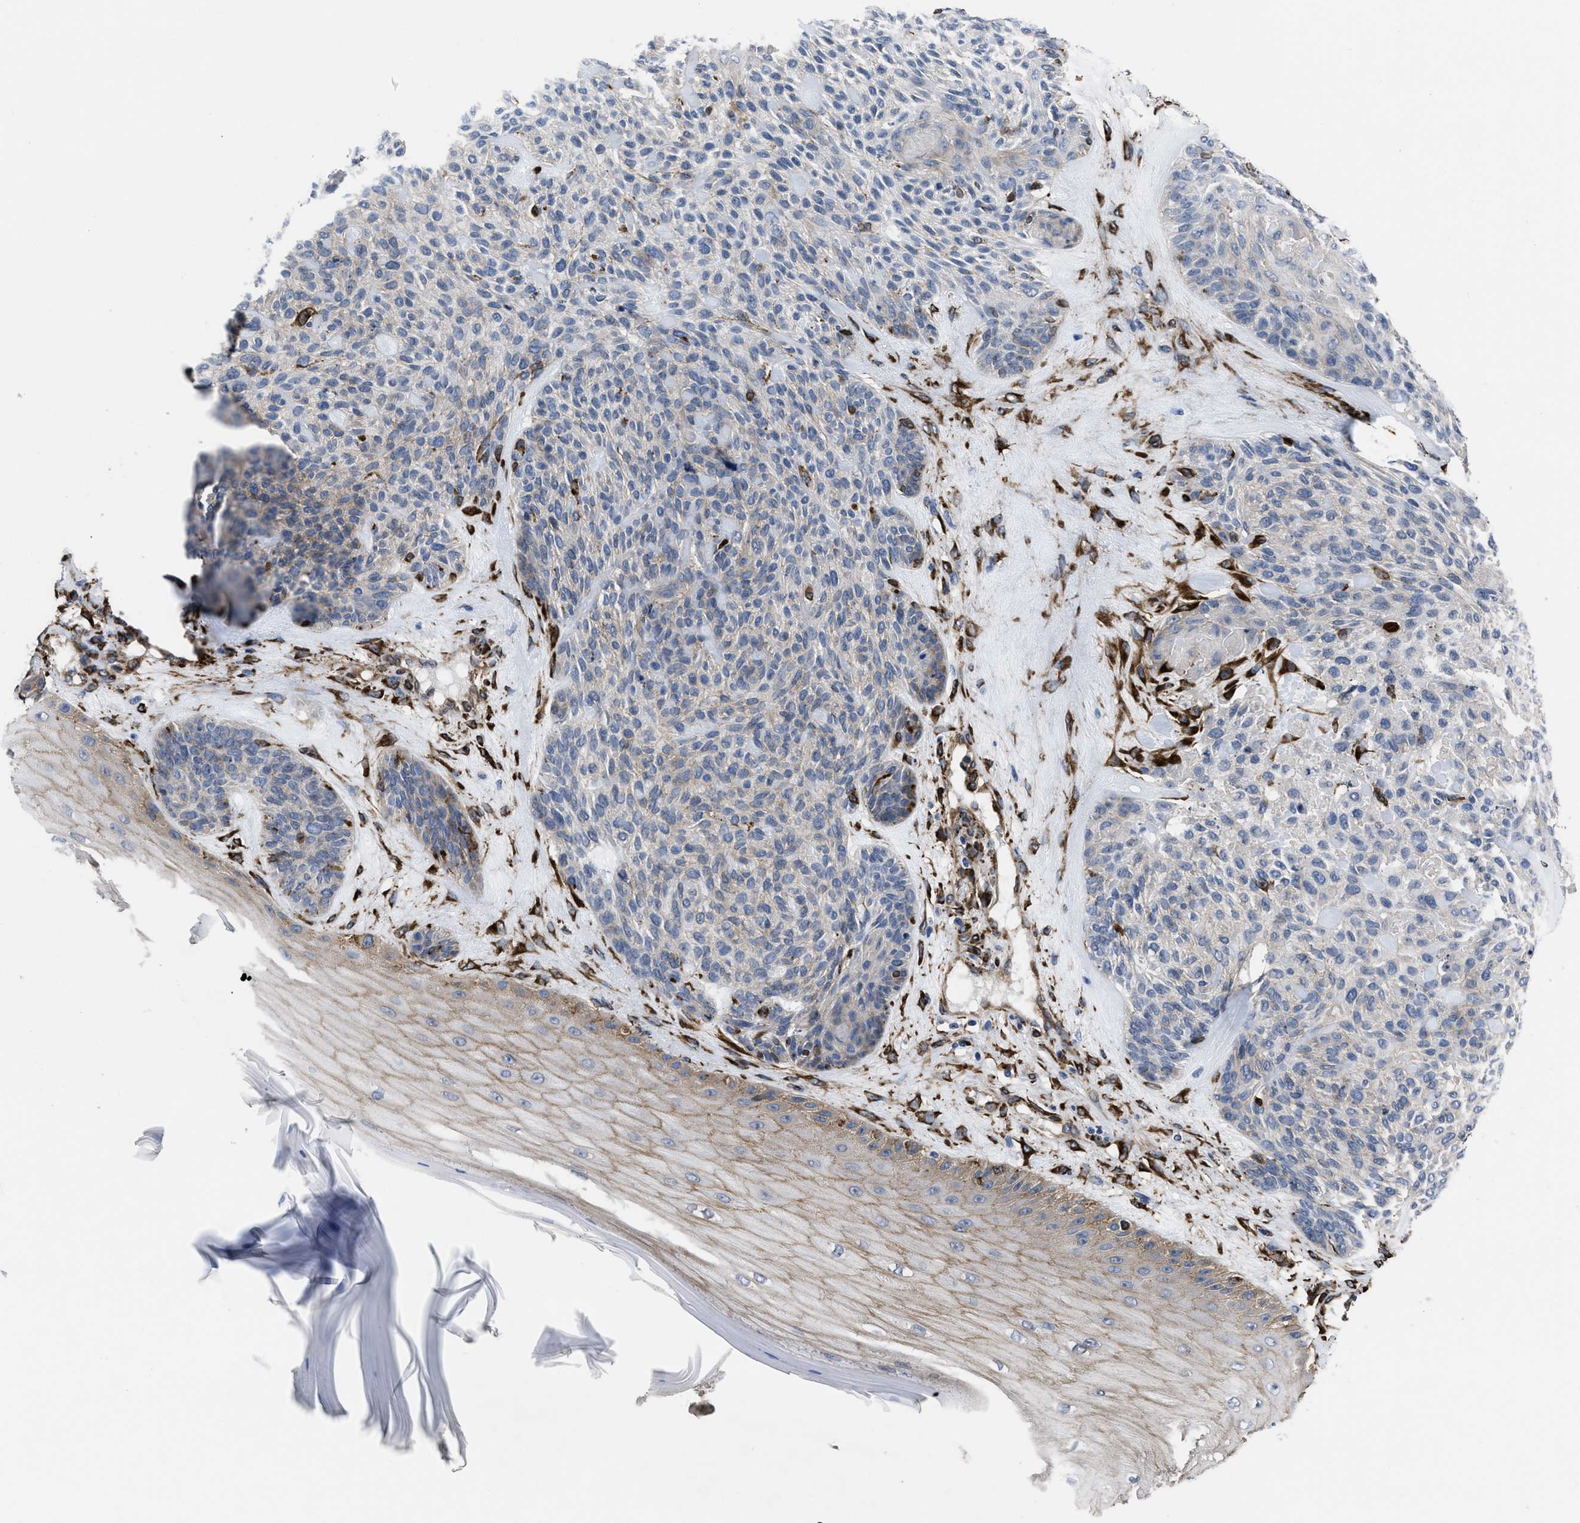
{"staining": {"intensity": "negative", "quantity": "none", "location": "none"}, "tissue": "skin cancer", "cell_type": "Tumor cells", "image_type": "cancer", "snomed": [{"axis": "morphology", "description": "Basal cell carcinoma"}, {"axis": "topography", "description": "Skin"}], "caption": "High power microscopy histopathology image of an immunohistochemistry (IHC) histopathology image of basal cell carcinoma (skin), revealing no significant staining in tumor cells.", "gene": "SQLE", "patient": {"sex": "male", "age": 55}}